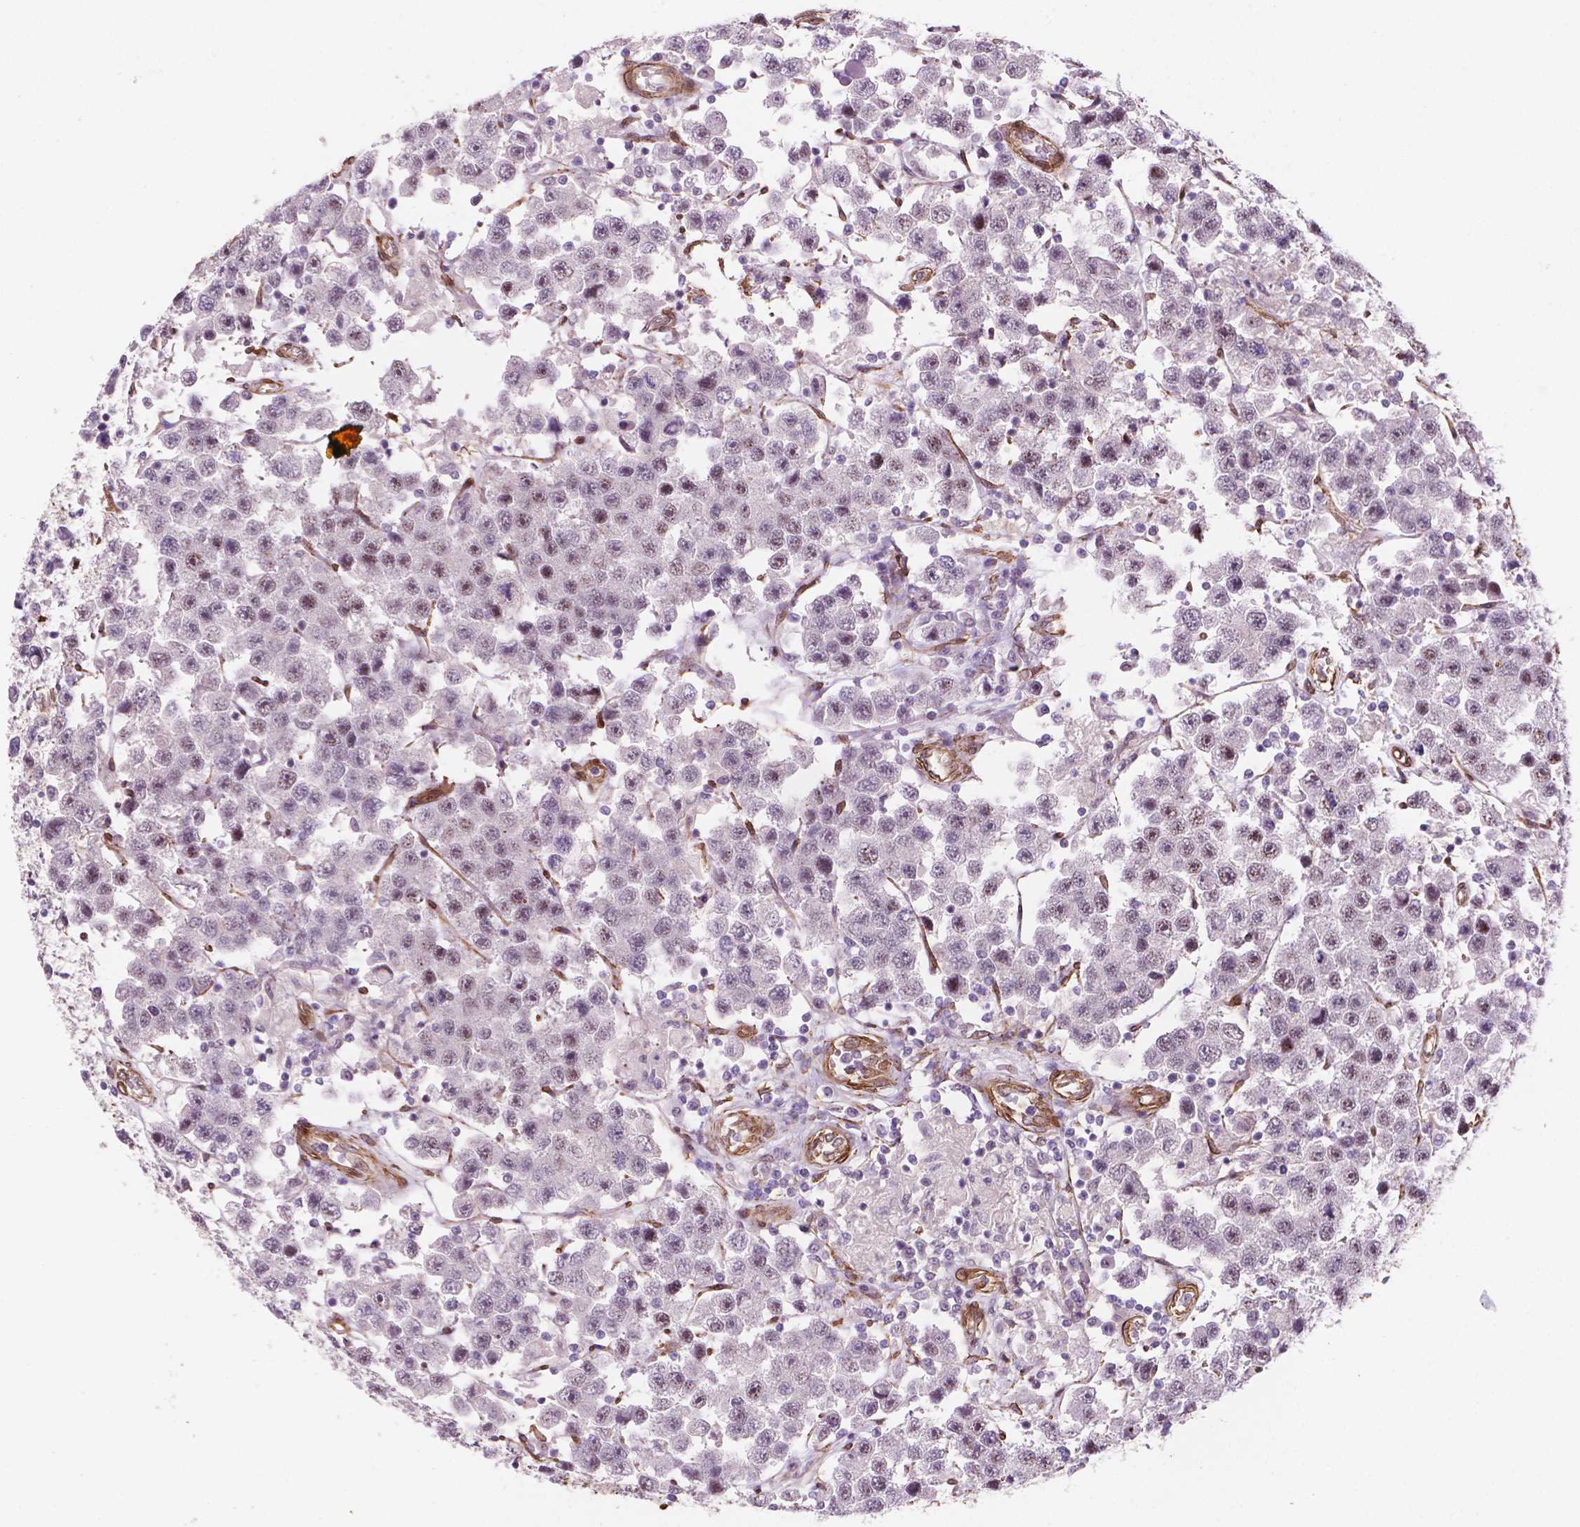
{"staining": {"intensity": "negative", "quantity": "none", "location": "none"}, "tissue": "testis cancer", "cell_type": "Tumor cells", "image_type": "cancer", "snomed": [{"axis": "morphology", "description": "Seminoma, NOS"}, {"axis": "topography", "description": "Testis"}], "caption": "Tumor cells show no significant protein positivity in testis seminoma.", "gene": "EGFL8", "patient": {"sex": "male", "age": 45}}